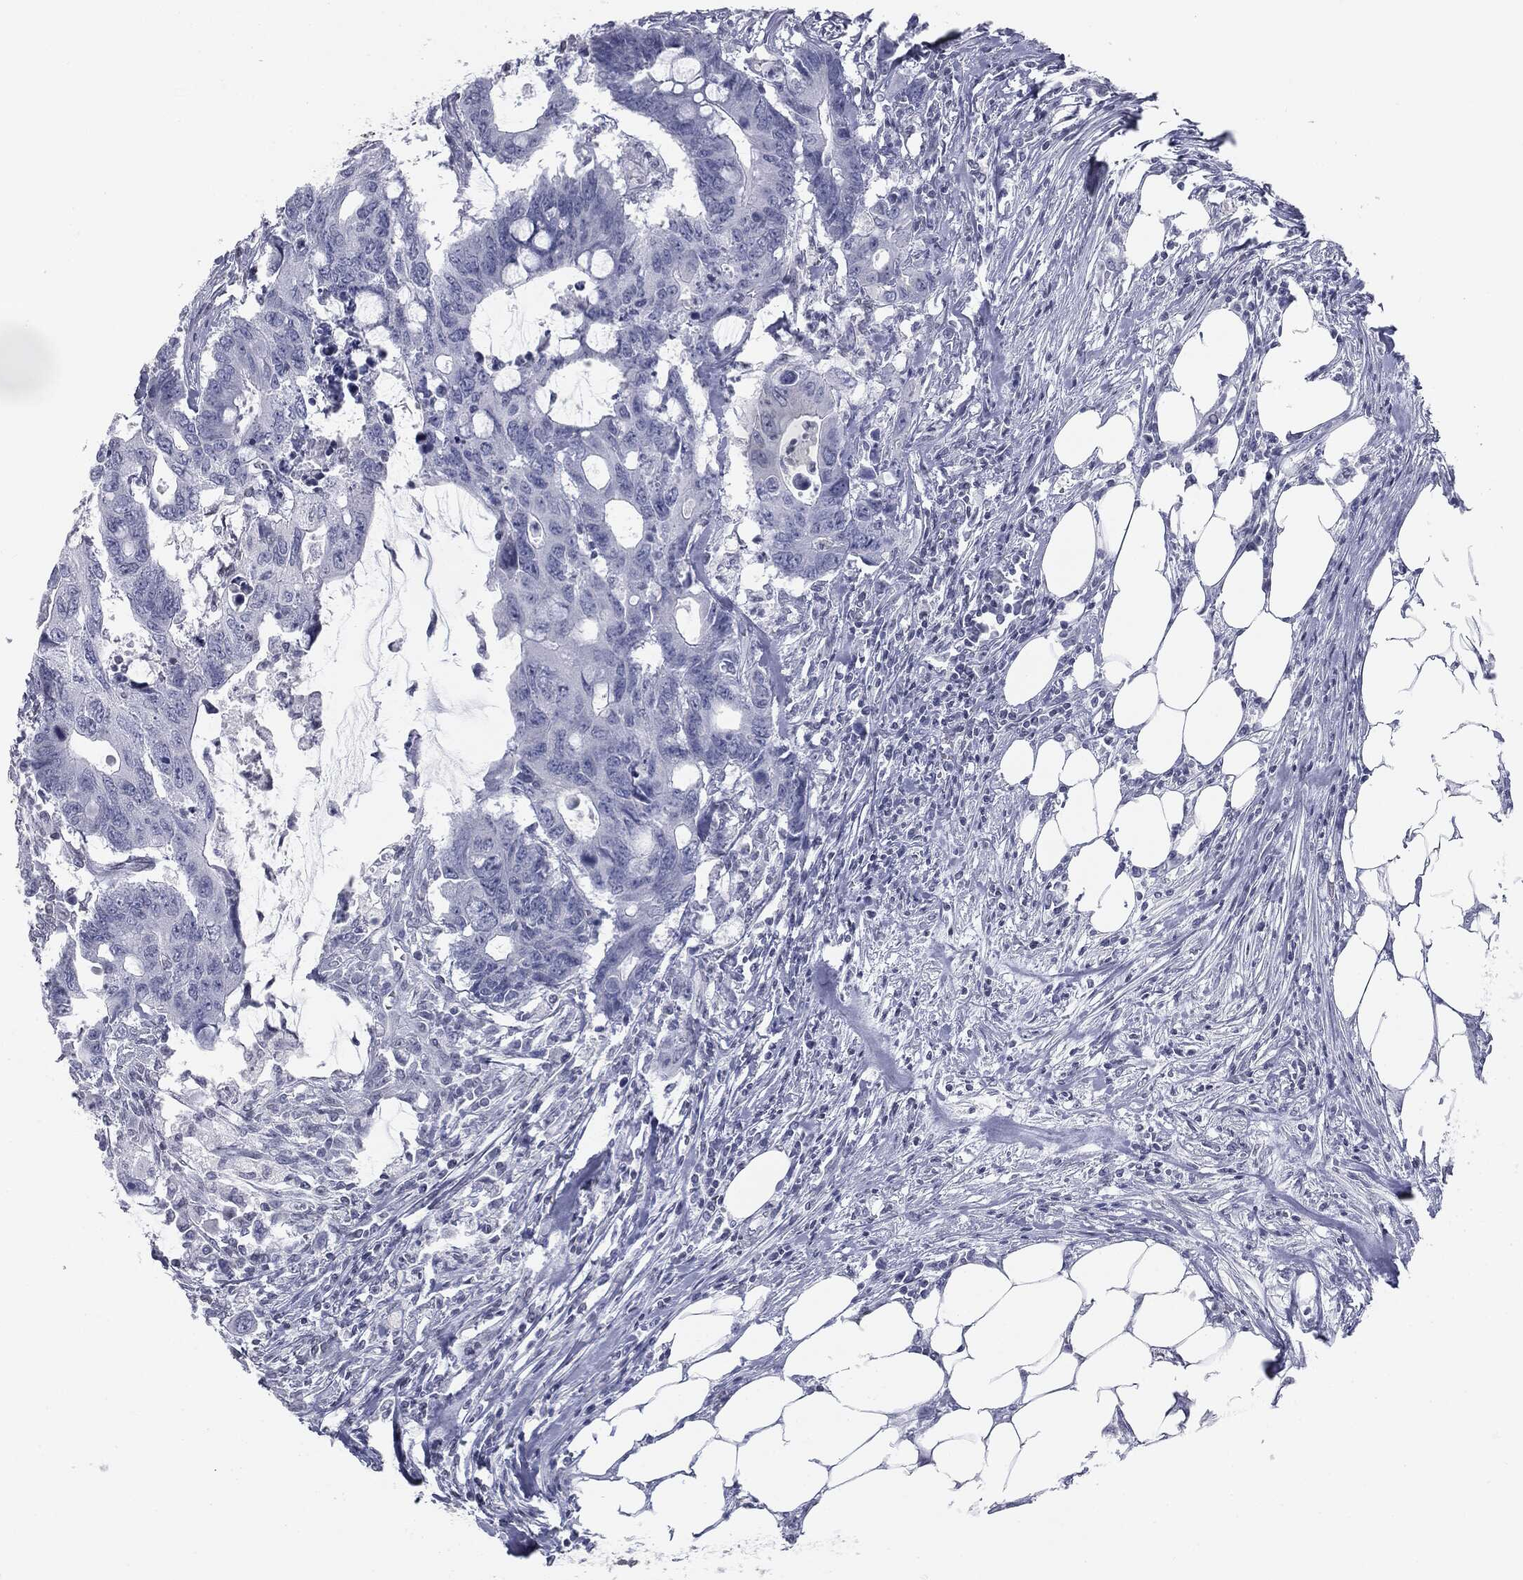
{"staining": {"intensity": "negative", "quantity": "none", "location": "none"}, "tissue": "colorectal cancer", "cell_type": "Tumor cells", "image_type": "cancer", "snomed": [{"axis": "morphology", "description": "Adenocarcinoma, NOS"}, {"axis": "topography", "description": "Colon"}], "caption": "The image shows no significant expression in tumor cells of colorectal adenocarcinoma. (DAB IHC visualized using brightfield microscopy, high magnification).", "gene": "ALDOB", "patient": {"sex": "male", "age": 71}}